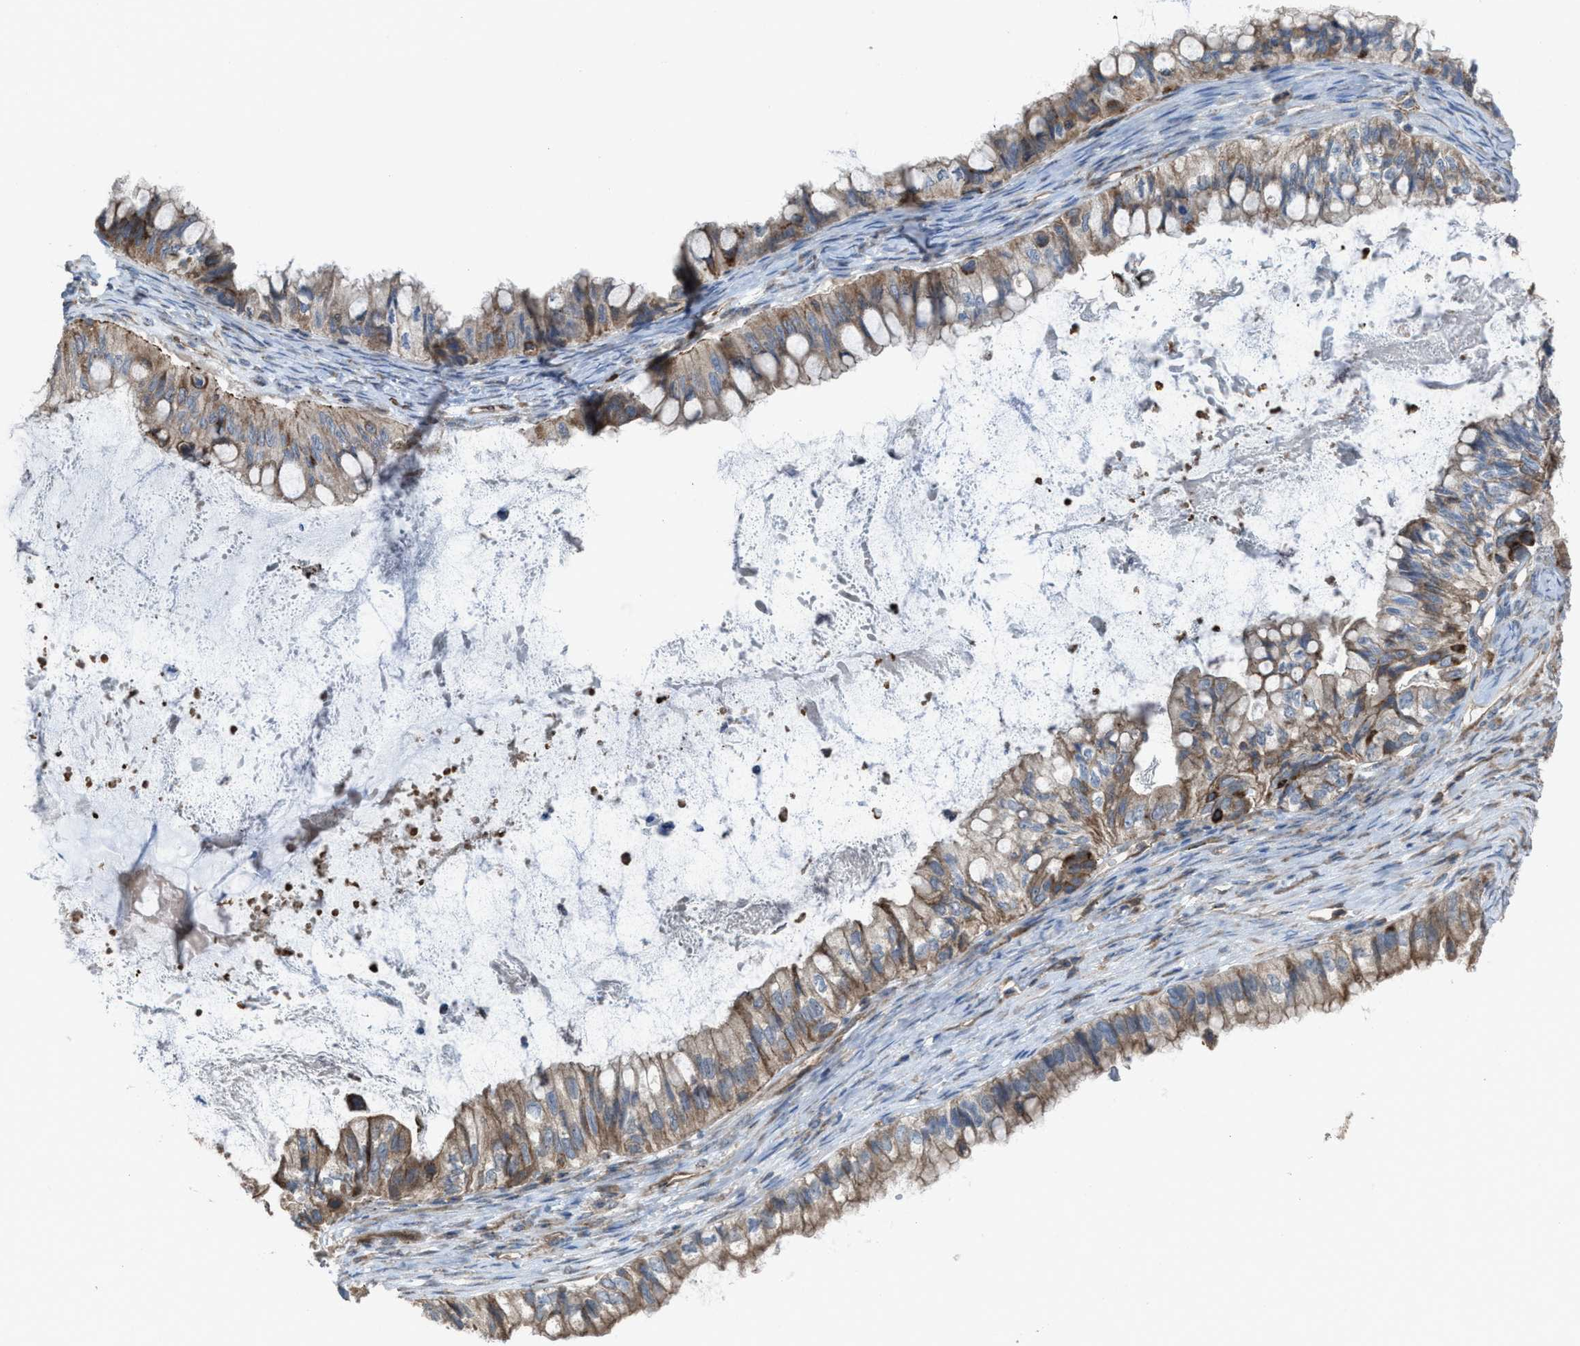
{"staining": {"intensity": "moderate", "quantity": ">75%", "location": "cytoplasmic/membranous"}, "tissue": "ovarian cancer", "cell_type": "Tumor cells", "image_type": "cancer", "snomed": [{"axis": "morphology", "description": "Cystadenocarcinoma, mucinous, NOS"}, {"axis": "topography", "description": "Ovary"}], "caption": "DAB immunohistochemical staining of mucinous cystadenocarcinoma (ovarian) exhibits moderate cytoplasmic/membranous protein positivity in approximately >75% of tumor cells.", "gene": "PLAA", "patient": {"sex": "female", "age": 80}}